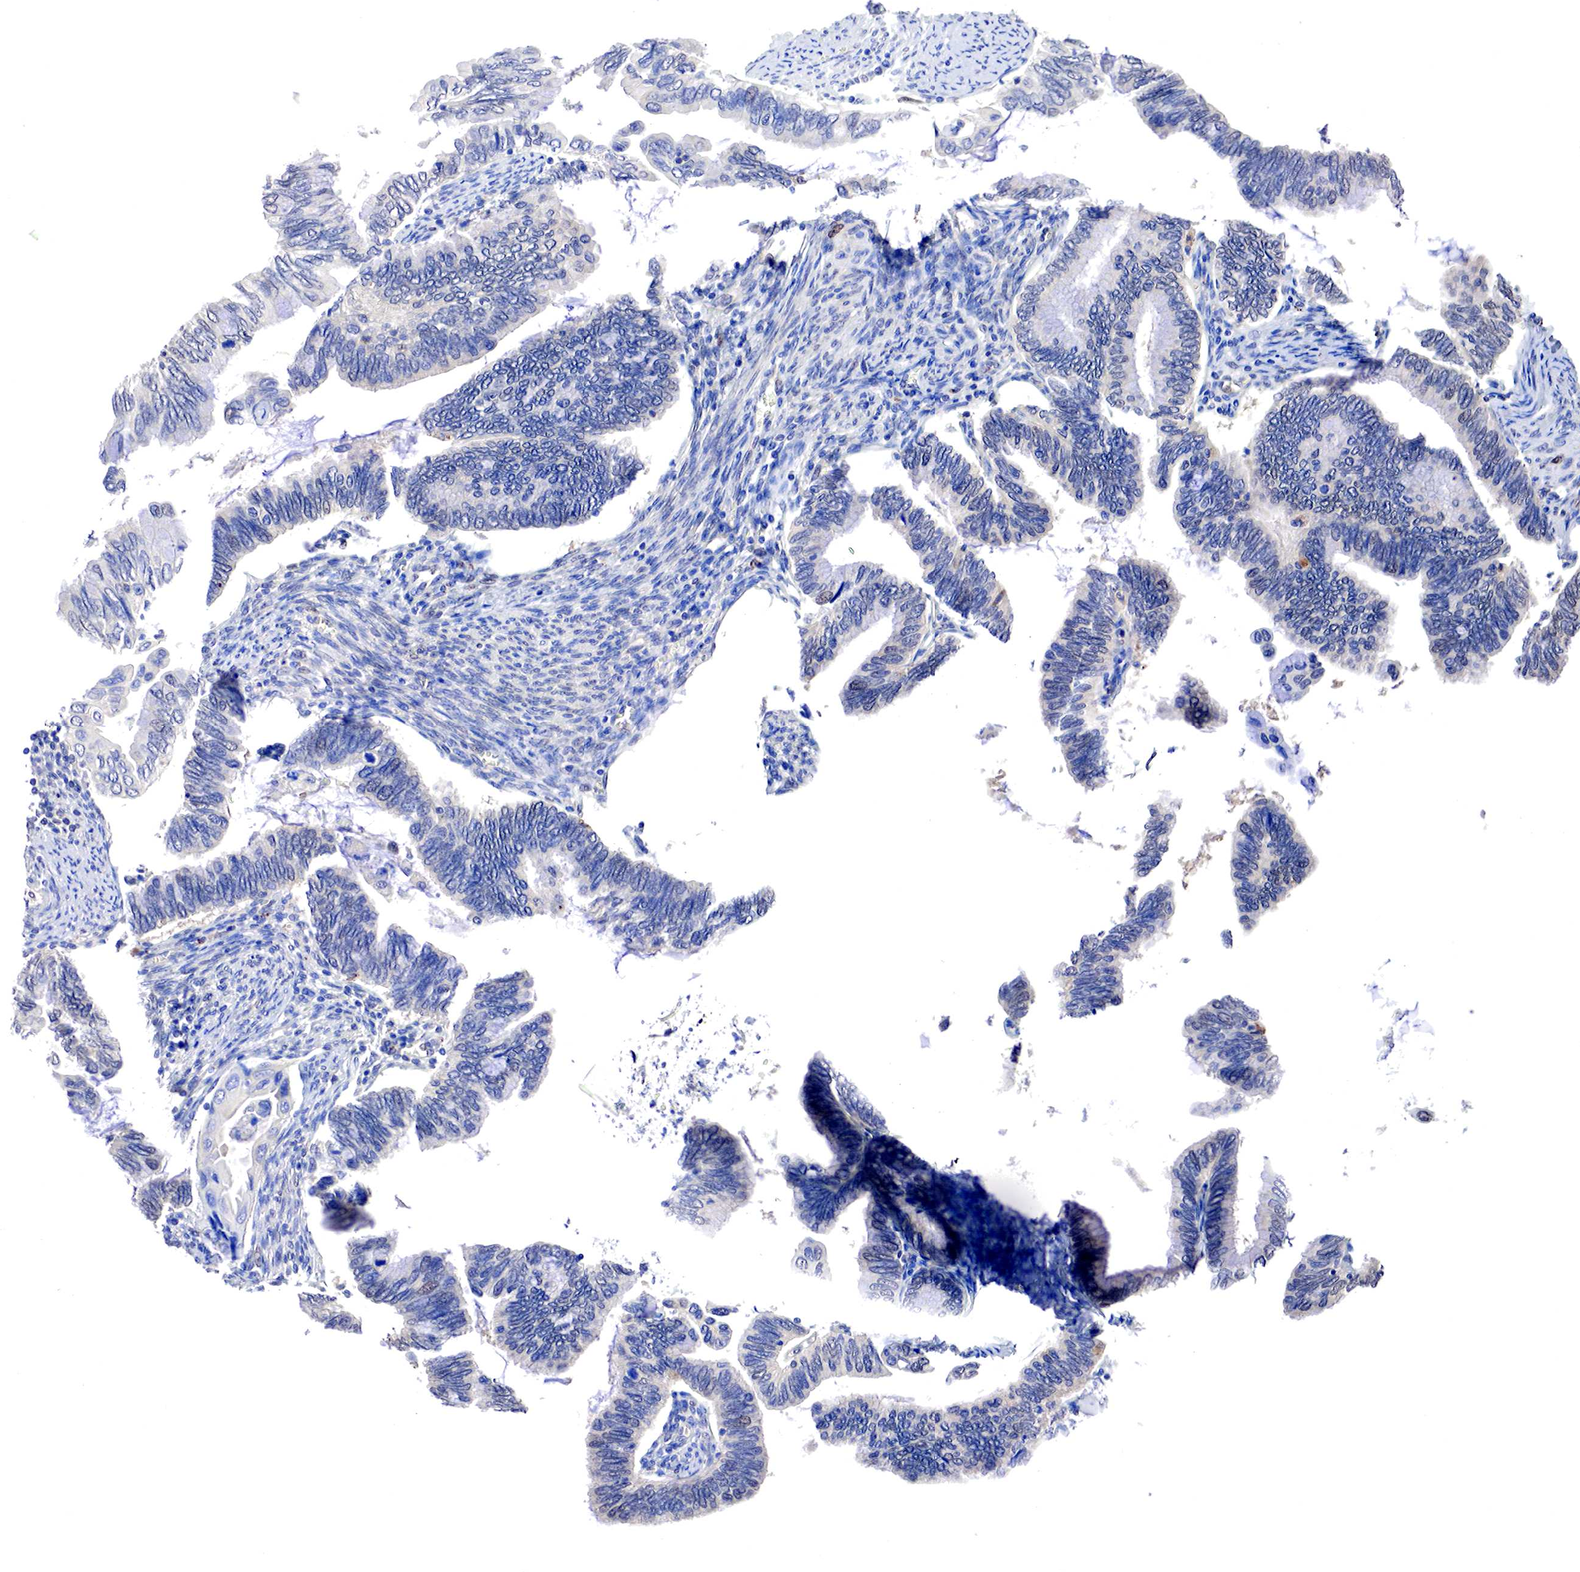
{"staining": {"intensity": "weak", "quantity": "<25%", "location": "cytoplasmic/membranous"}, "tissue": "cervical cancer", "cell_type": "Tumor cells", "image_type": "cancer", "snomed": [{"axis": "morphology", "description": "Adenocarcinoma, NOS"}, {"axis": "topography", "description": "Cervix"}], "caption": "The immunohistochemistry histopathology image has no significant positivity in tumor cells of adenocarcinoma (cervical) tissue.", "gene": "PABIR2", "patient": {"sex": "female", "age": 49}}